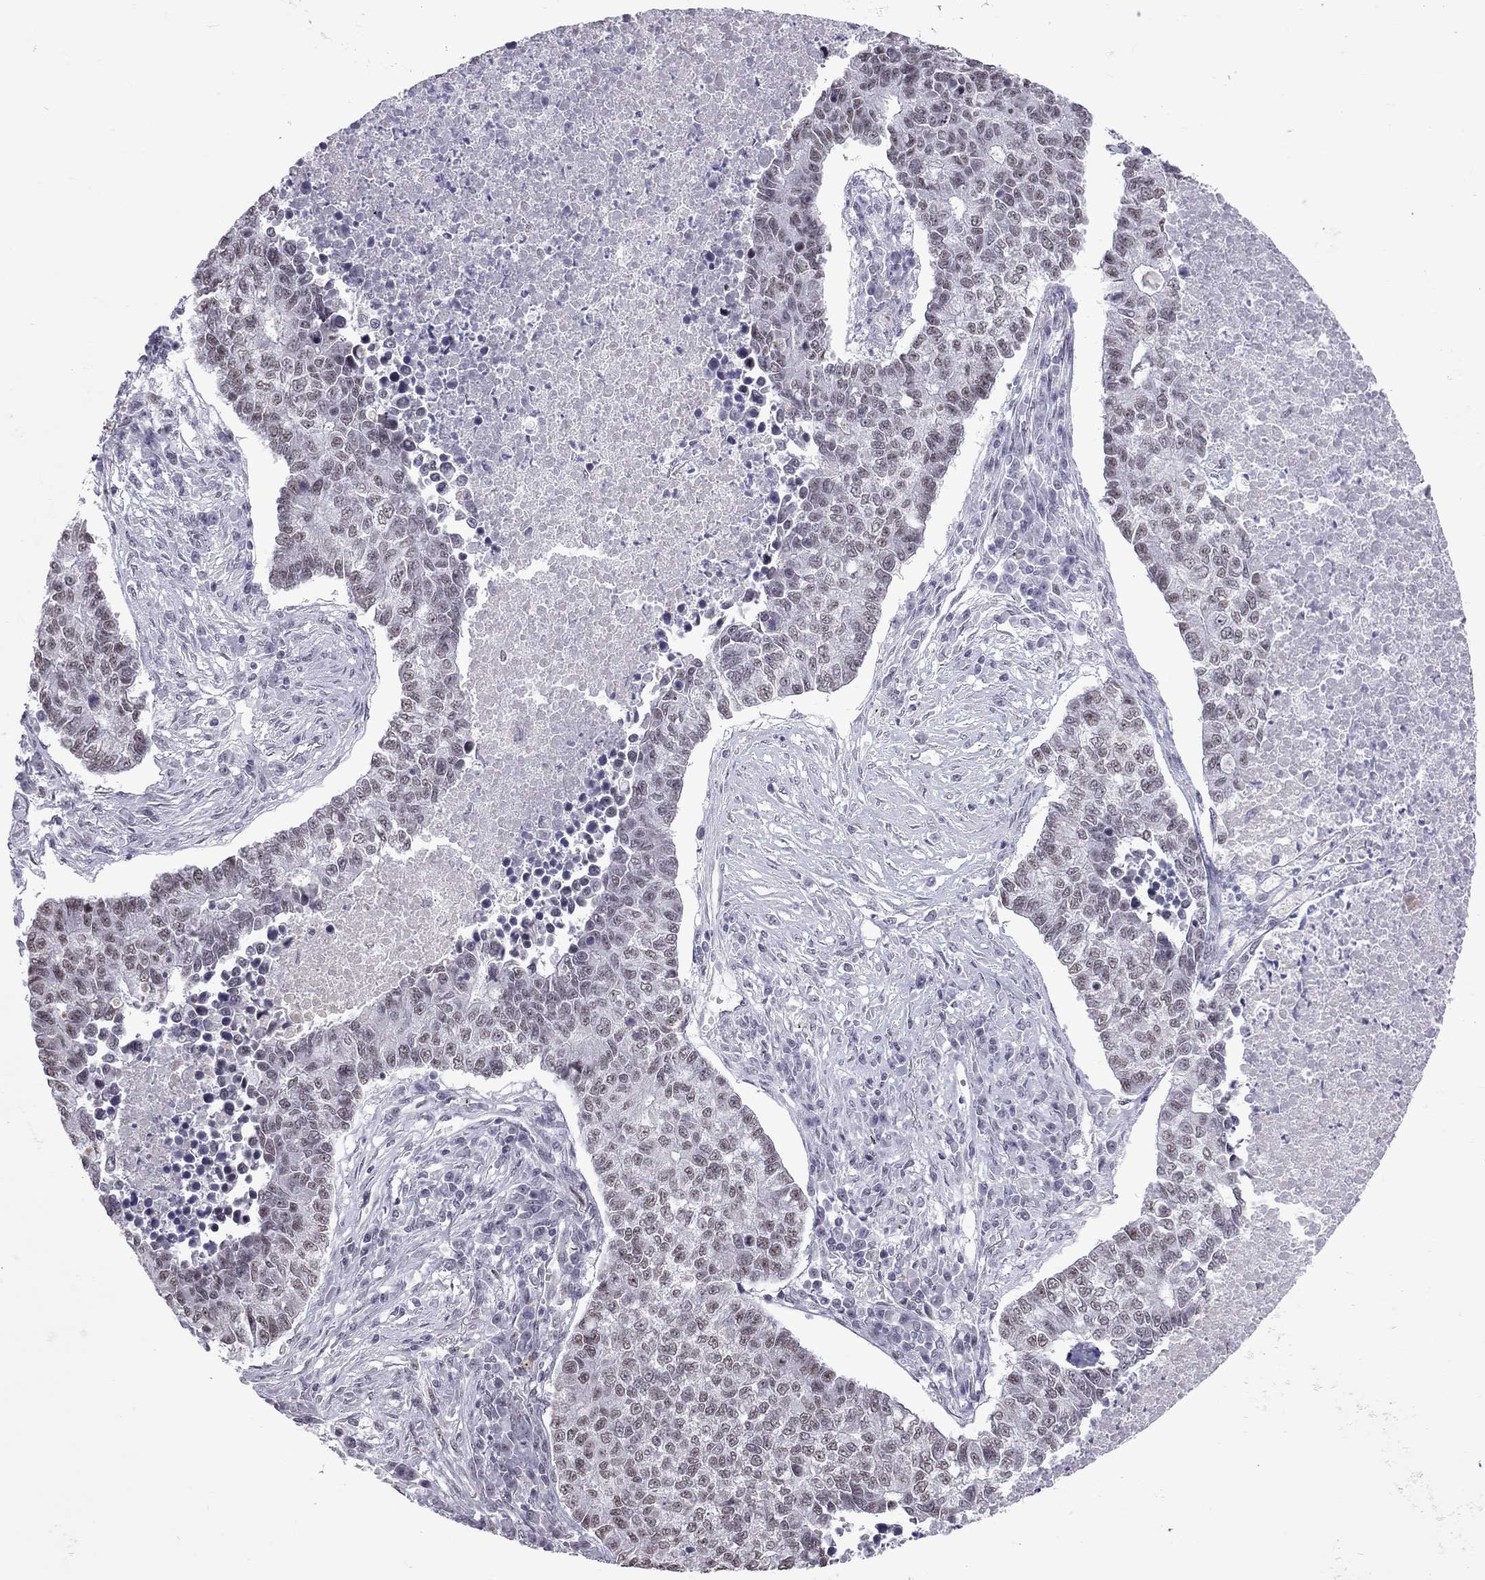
{"staining": {"intensity": "weak", "quantity": "25%-75%", "location": "nuclear"}, "tissue": "lung cancer", "cell_type": "Tumor cells", "image_type": "cancer", "snomed": [{"axis": "morphology", "description": "Adenocarcinoma, NOS"}, {"axis": "topography", "description": "Lung"}], "caption": "Protein expression analysis of human lung cancer (adenocarcinoma) reveals weak nuclear expression in approximately 25%-75% of tumor cells.", "gene": "PPP1R3A", "patient": {"sex": "male", "age": 57}}